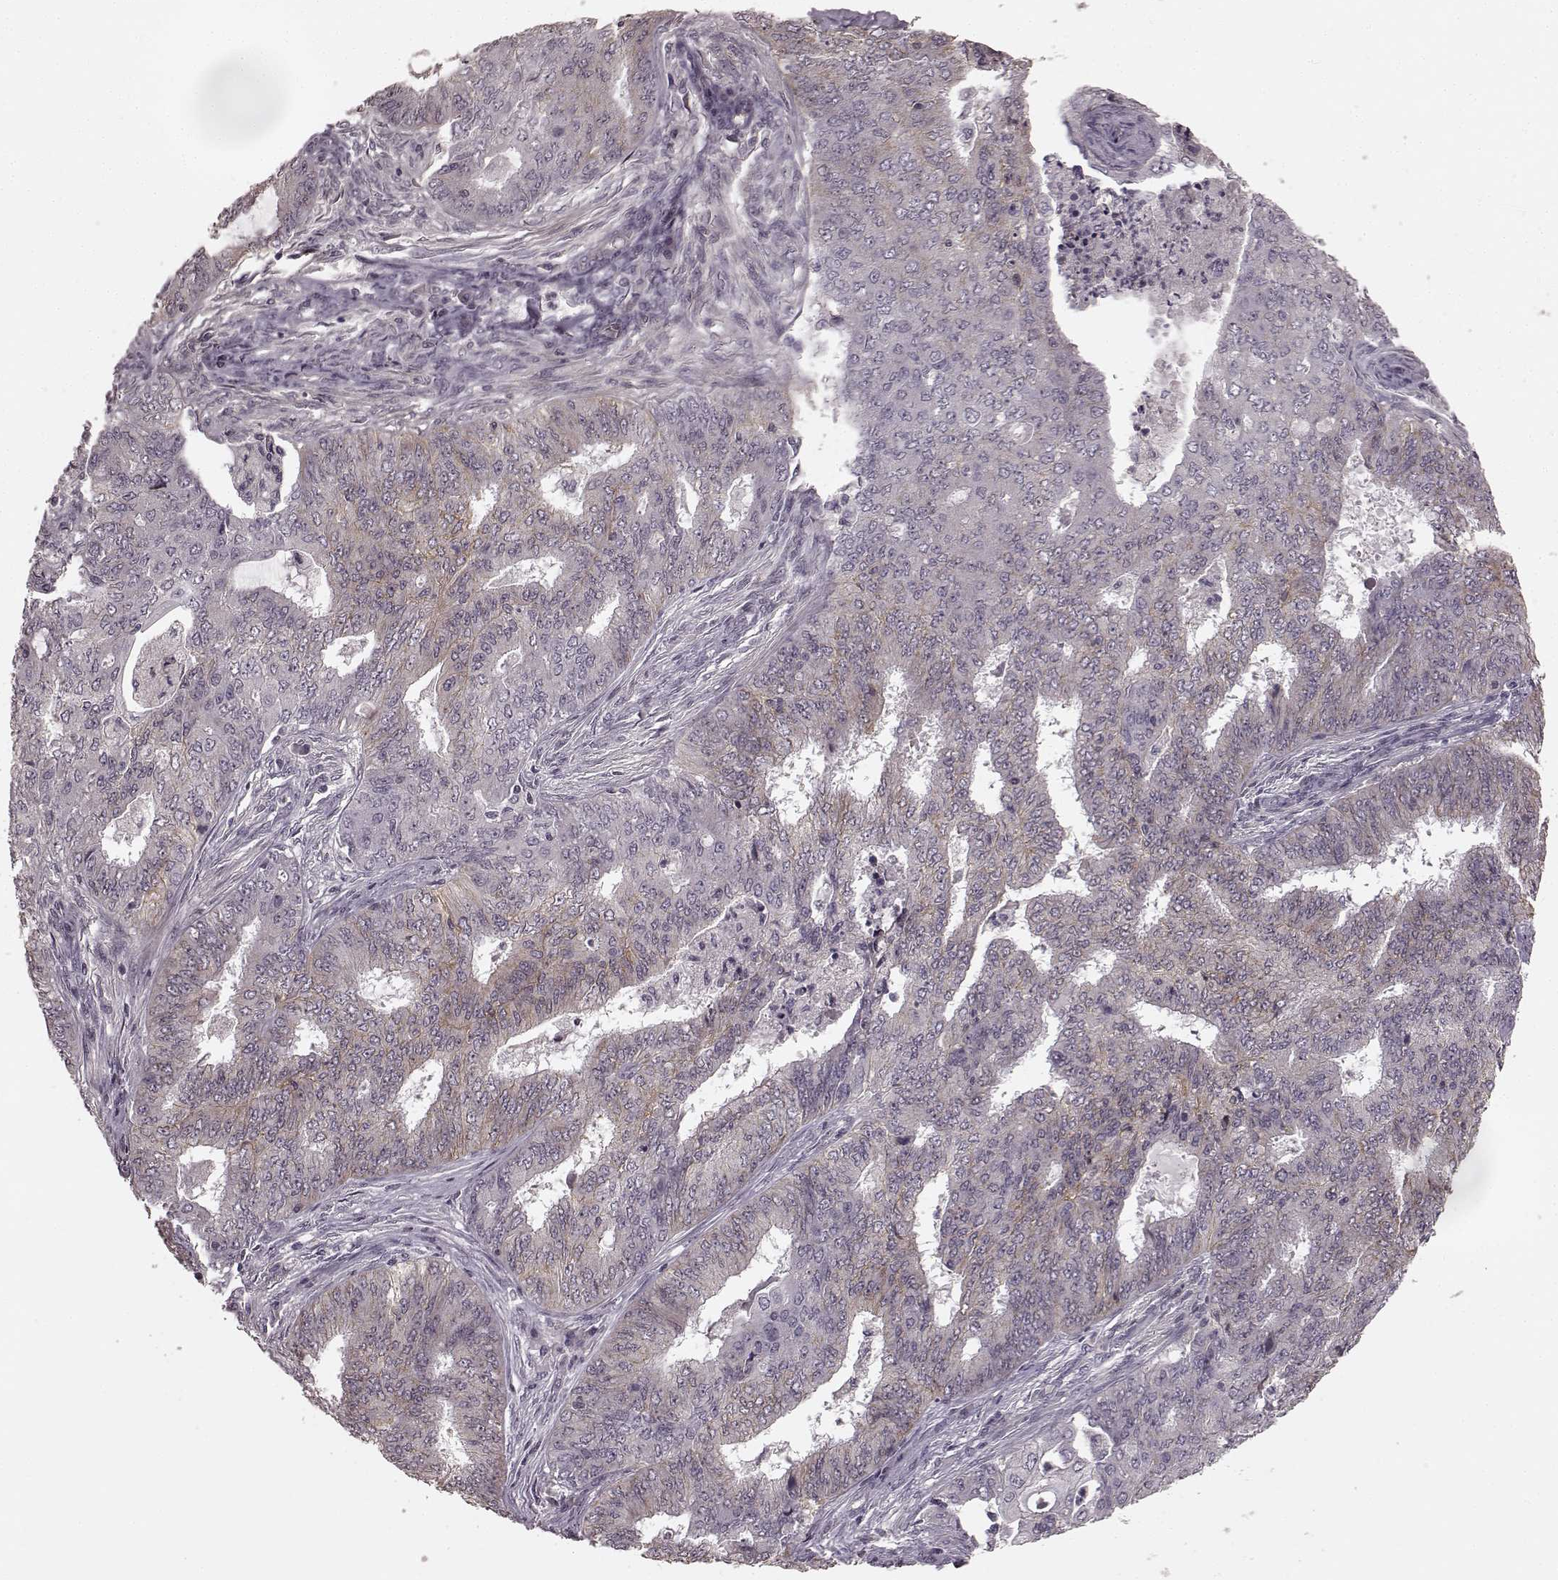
{"staining": {"intensity": "weak", "quantity": "<25%", "location": "cytoplasmic/membranous"}, "tissue": "endometrial cancer", "cell_type": "Tumor cells", "image_type": "cancer", "snomed": [{"axis": "morphology", "description": "Adenocarcinoma, NOS"}, {"axis": "topography", "description": "Endometrium"}], "caption": "Tumor cells are negative for protein expression in human endometrial adenocarcinoma. (Stains: DAB immunohistochemistry (IHC) with hematoxylin counter stain, Microscopy: brightfield microscopy at high magnification).", "gene": "PRKCE", "patient": {"sex": "female", "age": 62}}